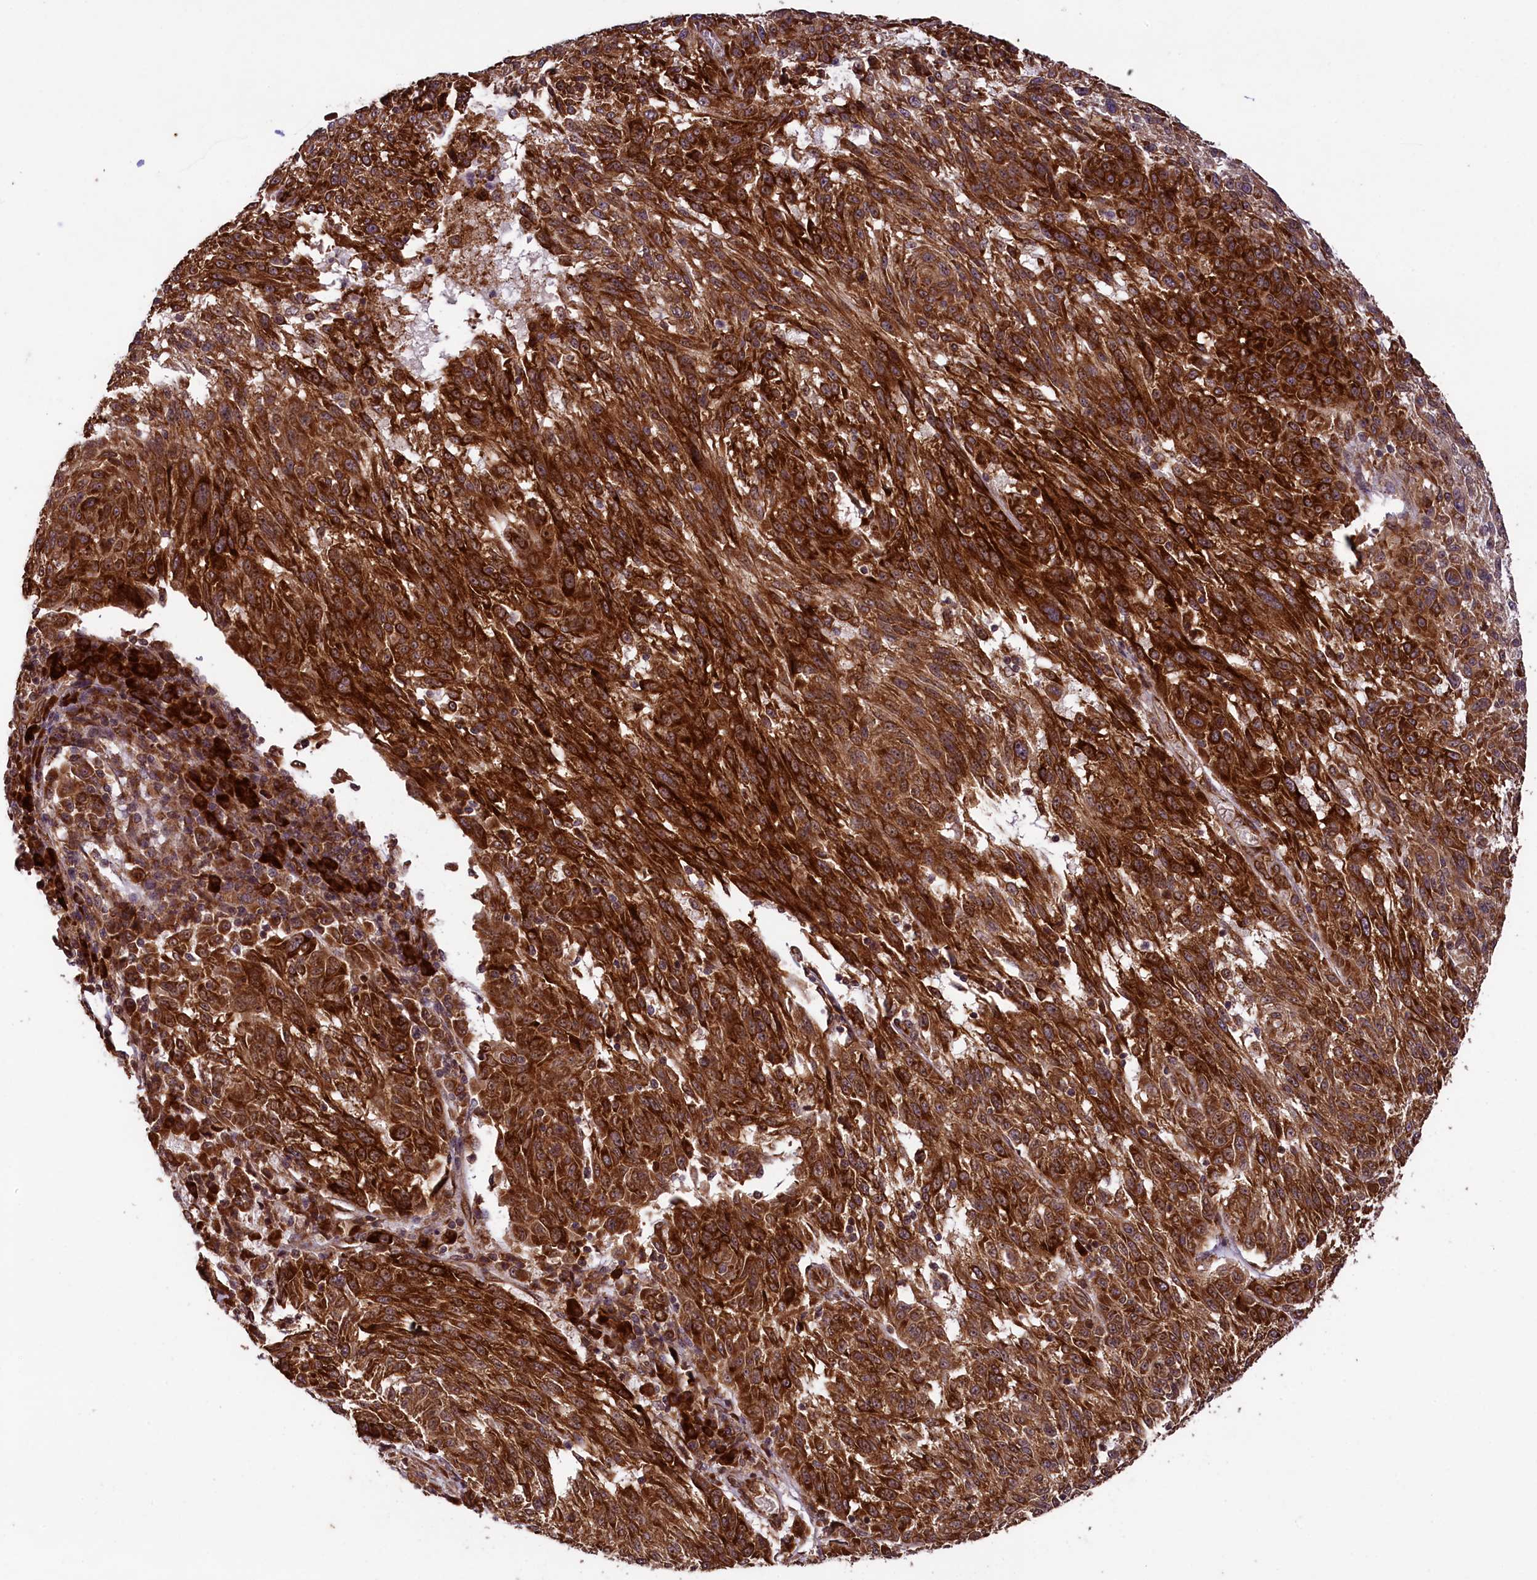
{"staining": {"intensity": "strong", "quantity": ">75%", "location": "cytoplasmic/membranous"}, "tissue": "melanoma", "cell_type": "Tumor cells", "image_type": "cancer", "snomed": [{"axis": "morphology", "description": "Malignant melanoma, NOS"}, {"axis": "topography", "description": "Skin"}], "caption": "Immunohistochemical staining of melanoma shows strong cytoplasmic/membranous protein staining in approximately >75% of tumor cells.", "gene": "LARP4", "patient": {"sex": "male", "age": 53}}